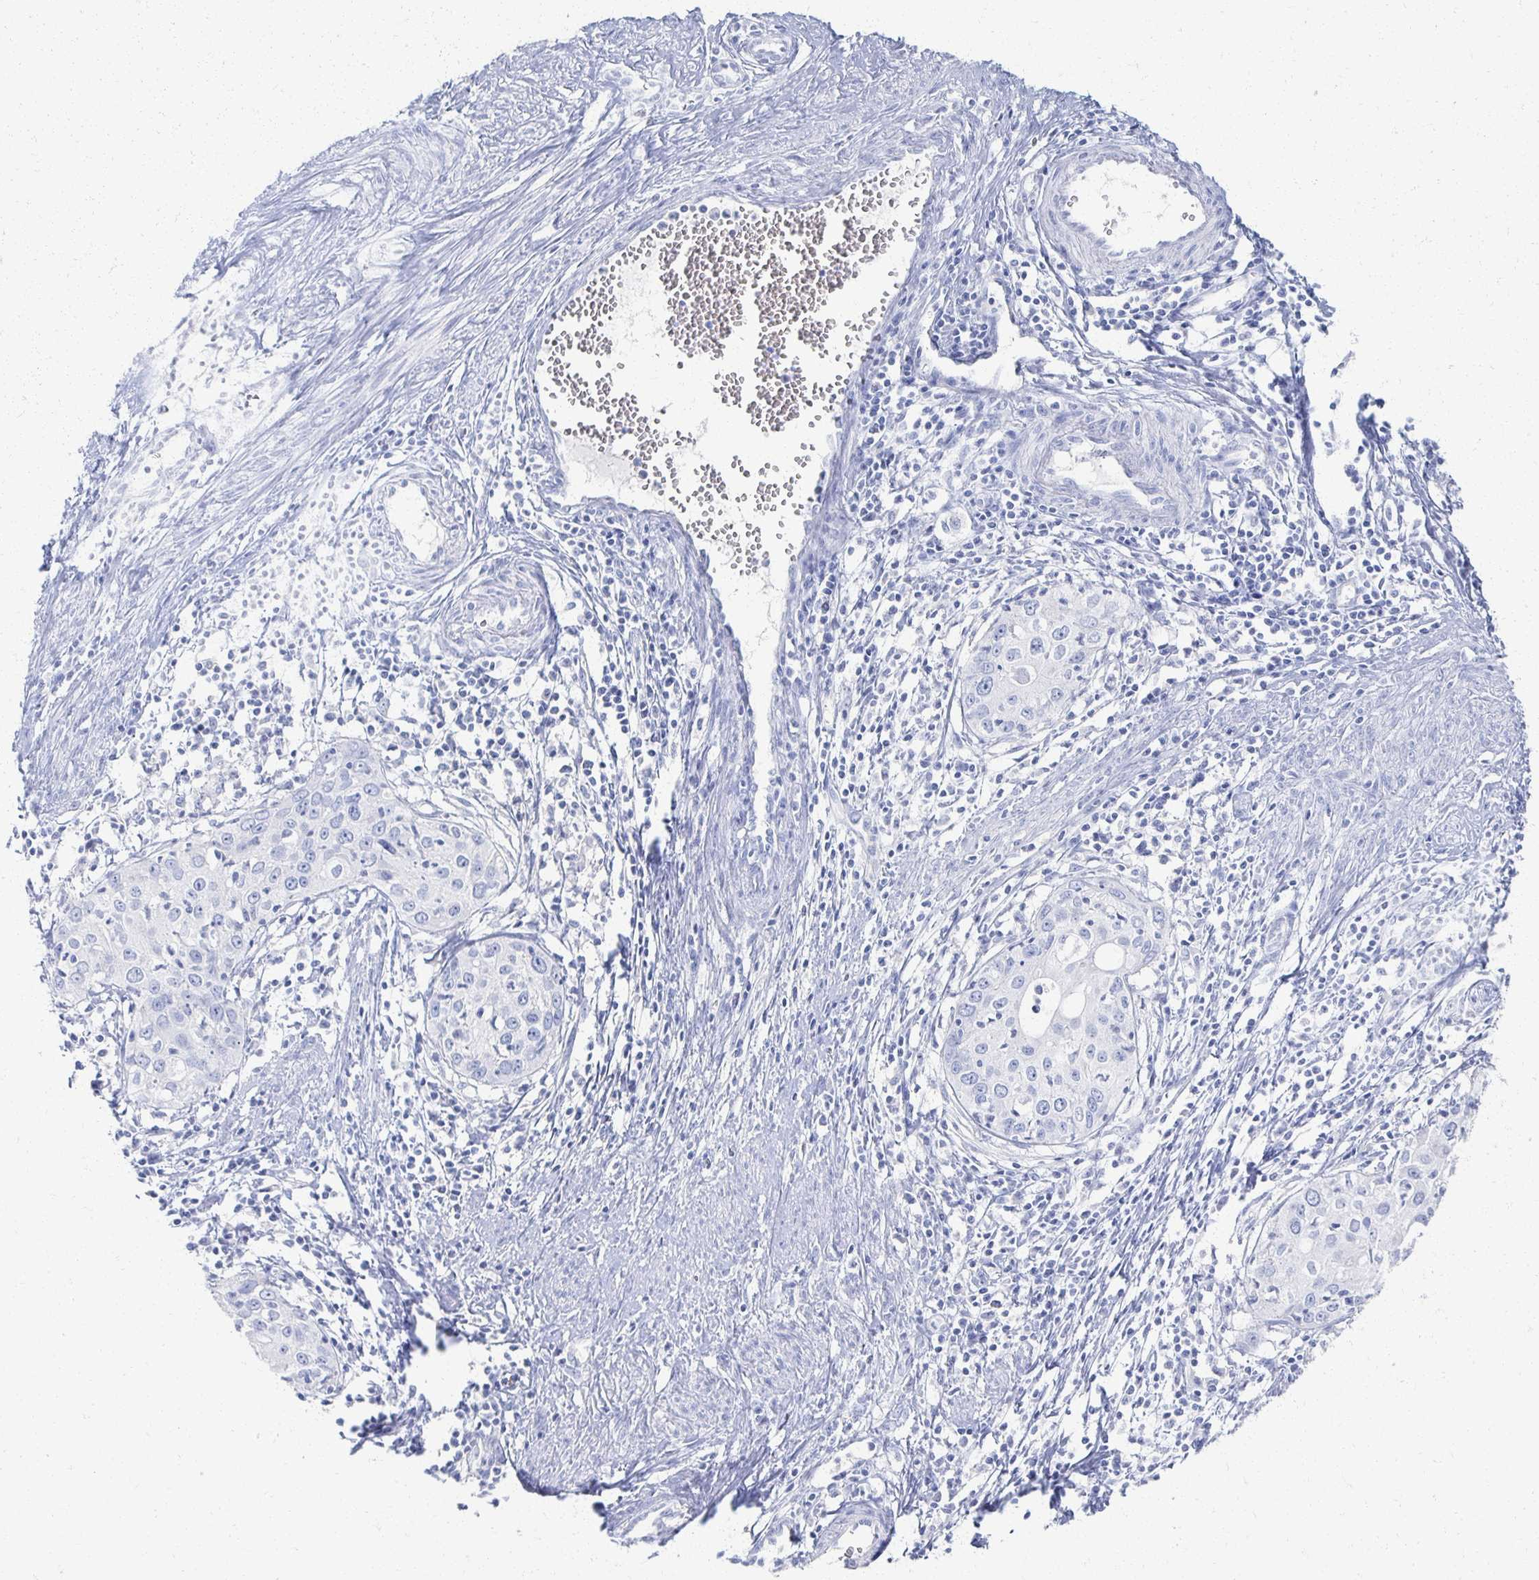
{"staining": {"intensity": "negative", "quantity": "none", "location": "none"}, "tissue": "cervical cancer", "cell_type": "Tumor cells", "image_type": "cancer", "snomed": [{"axis": "morphology", "description": "Squamous cell carcinoma, NOS"}, {"axis": "topography", "description": "Cervix"}], "caption": "This is an immunohistochemistry micrograph of cervical cancer (squamous cell carcinoma). There is no expression in tumor cells.", "gene": "PRR20A", "patient": {"sex": "female", "age": 40}}